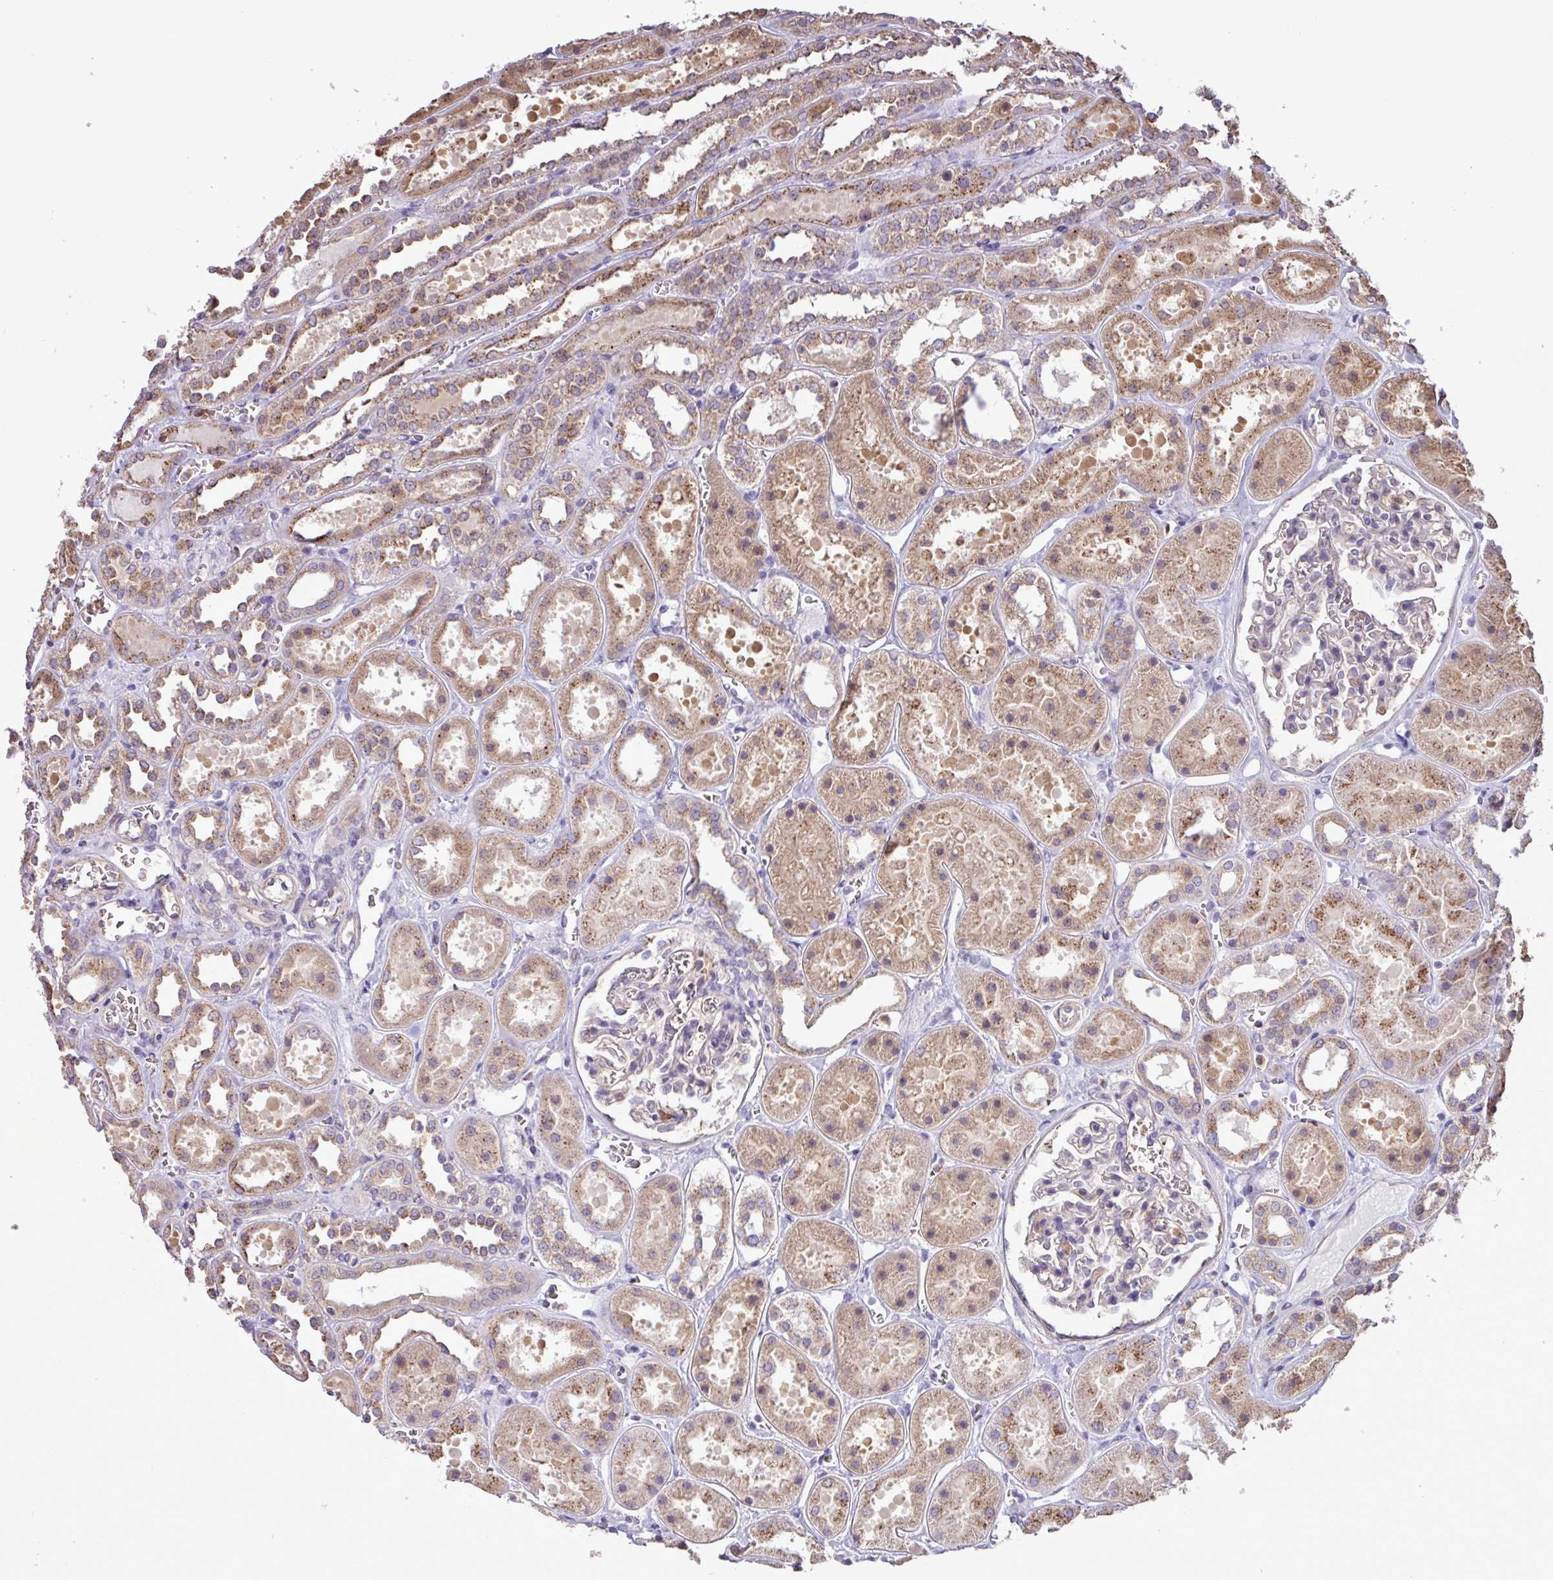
{"staining": {"intensity": "moderate", "quantity": "<25%", "location": "cytoplasmic/membranous"}, "tissue": "kidney", "cell_type": "Cells in glomeruli", "image_type": "normal", "snomed": [{"axis": "morphology", "description": "Normal tissue, NOS"}, {"axis": "topography", "description": "Kidney"}], "caption": "The photomicrograph shows immunohistochemical staining of normal kidney. There is moderate cytoplasmic/membranous staining is seen in about <25% of cells in glomeruli.", "gene": "CHST11", "patient": {"sex": "female", "age": 41}}